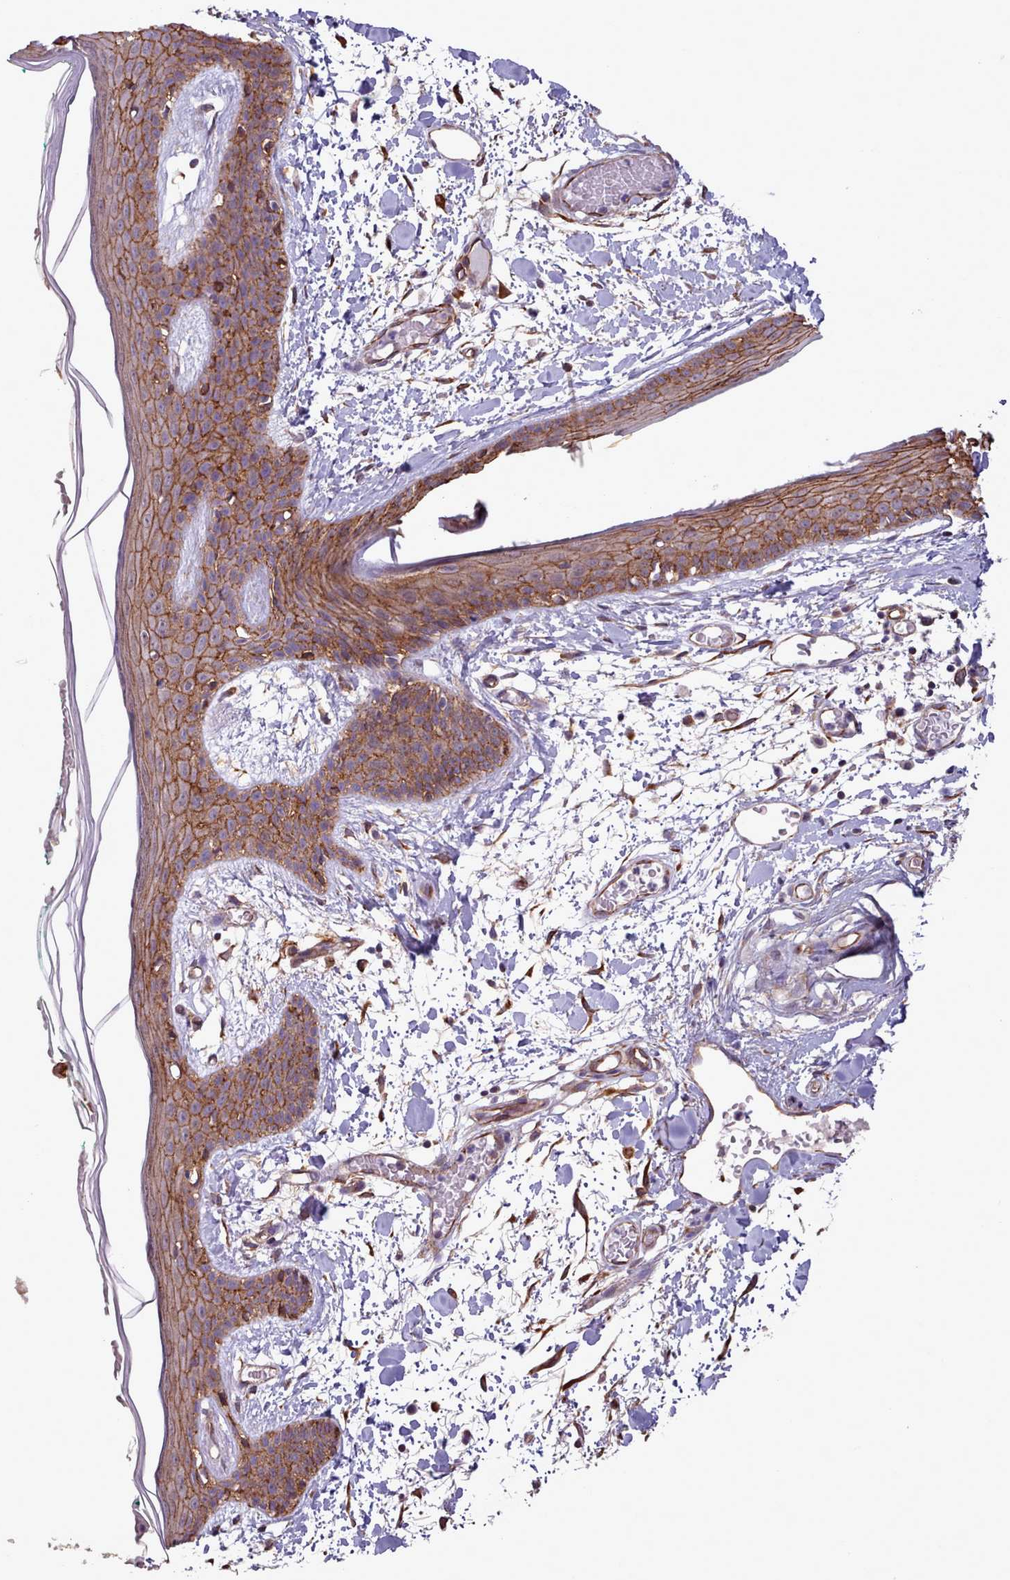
{"staining": {"intensity": "moderate", "quantity": ">75%", "location": "cytoplasmic/membranous"}, "tissue": "skin", "cell_type": "Fibroblasts", "image_type": "normal", "snomed": [{"axis": "morphology", "description": "Normal tissue, NOS"}, {"axis": "topography", "description": "Skin"}], "caption": "Protein expression analysis of unremarkable human skin reveals moderate cytoplasmic/membranous positivity in approximately >75% of fibroblasts.", "gene": "MRPL46", "patient": {"sex": "male", "age": 79}}